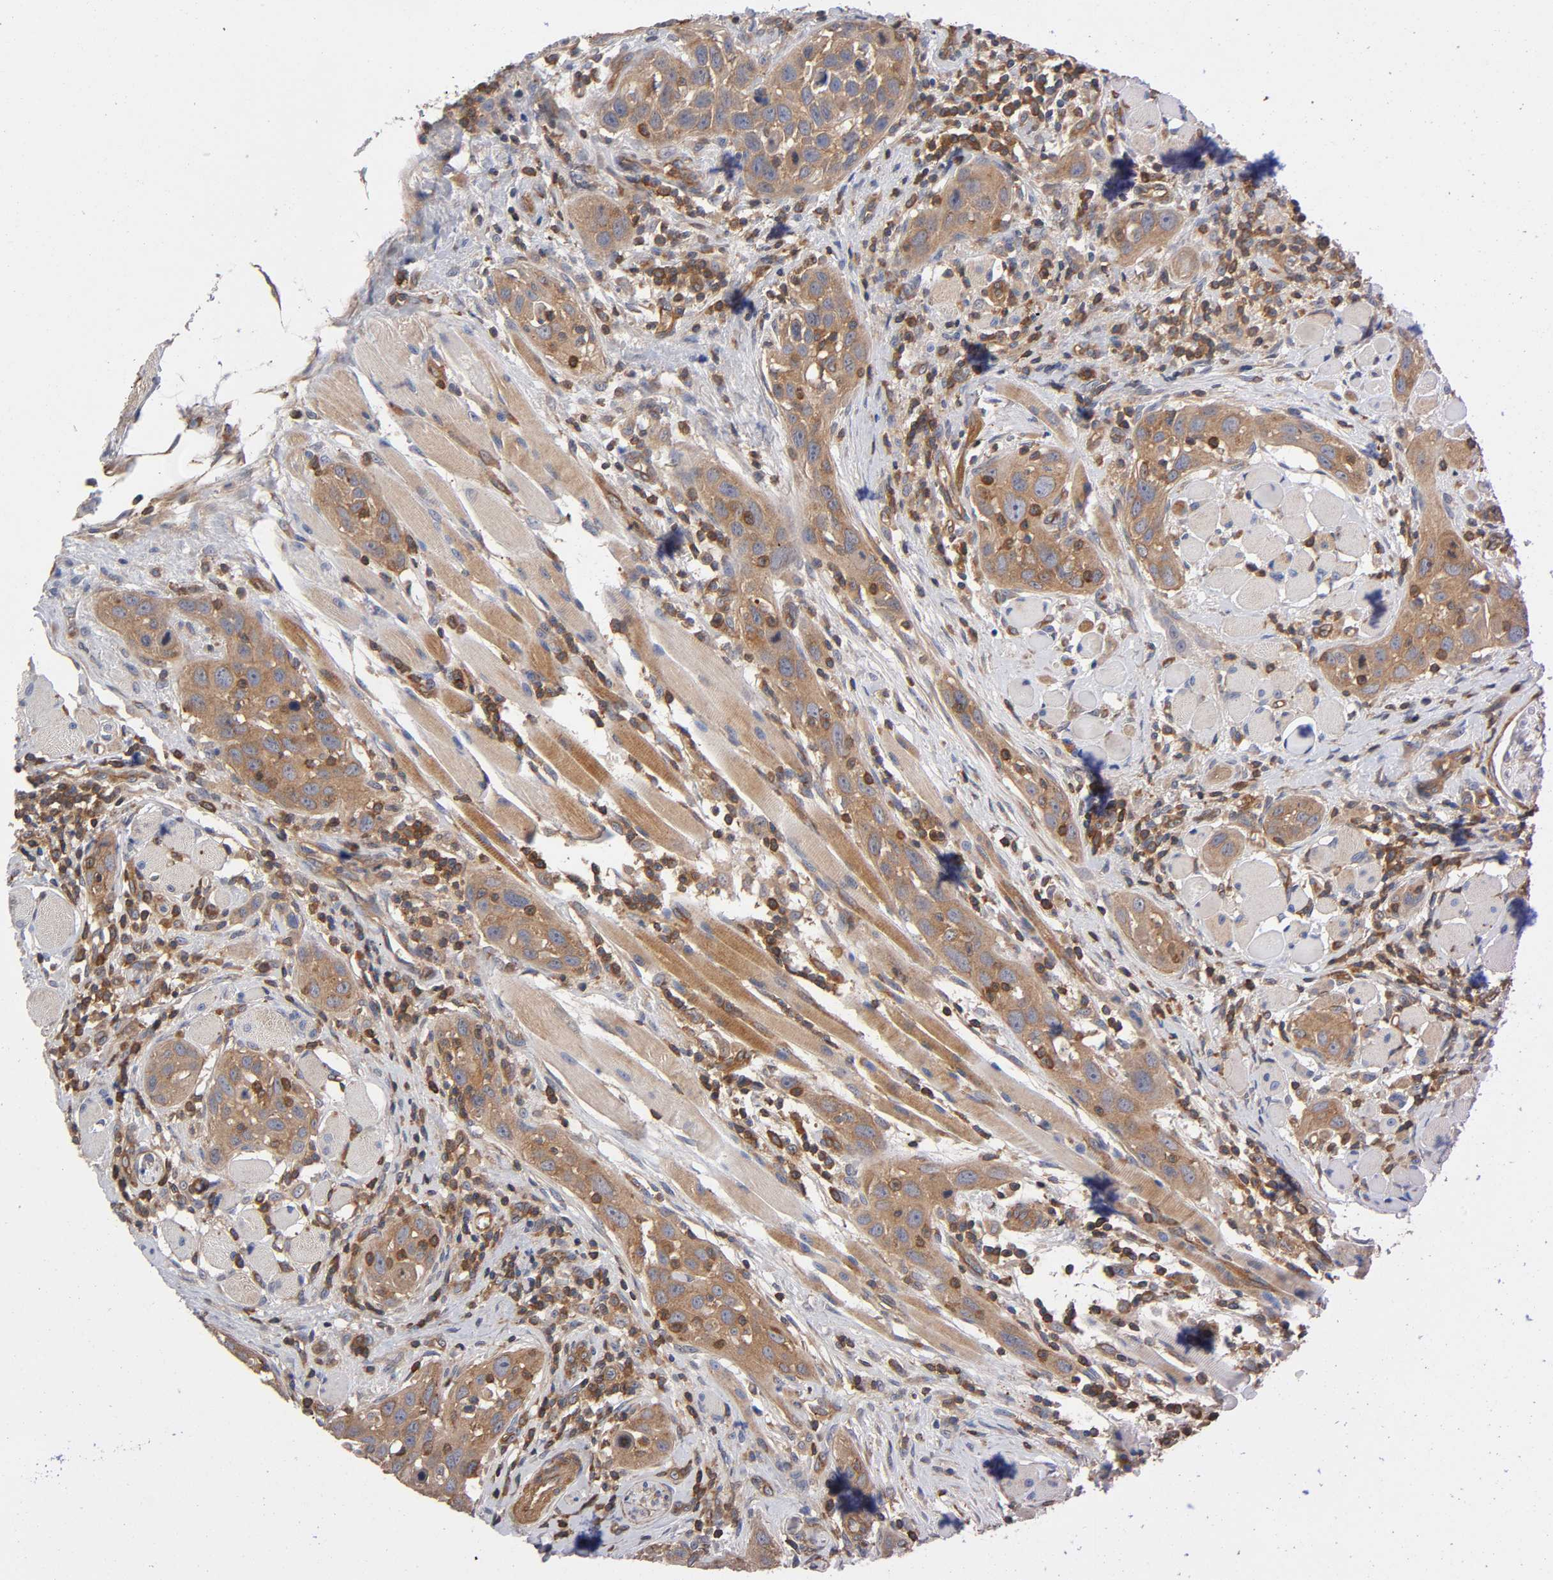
{"staining": {"intensity": "moderate", "quantity": "25%-75%", "location": "cytoplasmic/membranous"}, "tissue": "head and neck cancer", "cell_type": "Tumor cells", "image_type": "cancer", "snomed": [{"axis": "morphology", "description": "Squamous cell carcinoma, NOS"}, {"axis": "topography", "description": "Oral tissue"}, {"axis": "topography", "description": "Head-Neck"}], "caption": "Protein expression analysis of human head and neck squamous cell carcinoma reveals moderate cytoplasmic/membranous expression in about 25%-75% of tumor cells.", "gene": "LAMTOR2", "patient": {"sex": "female", "age": 50}}